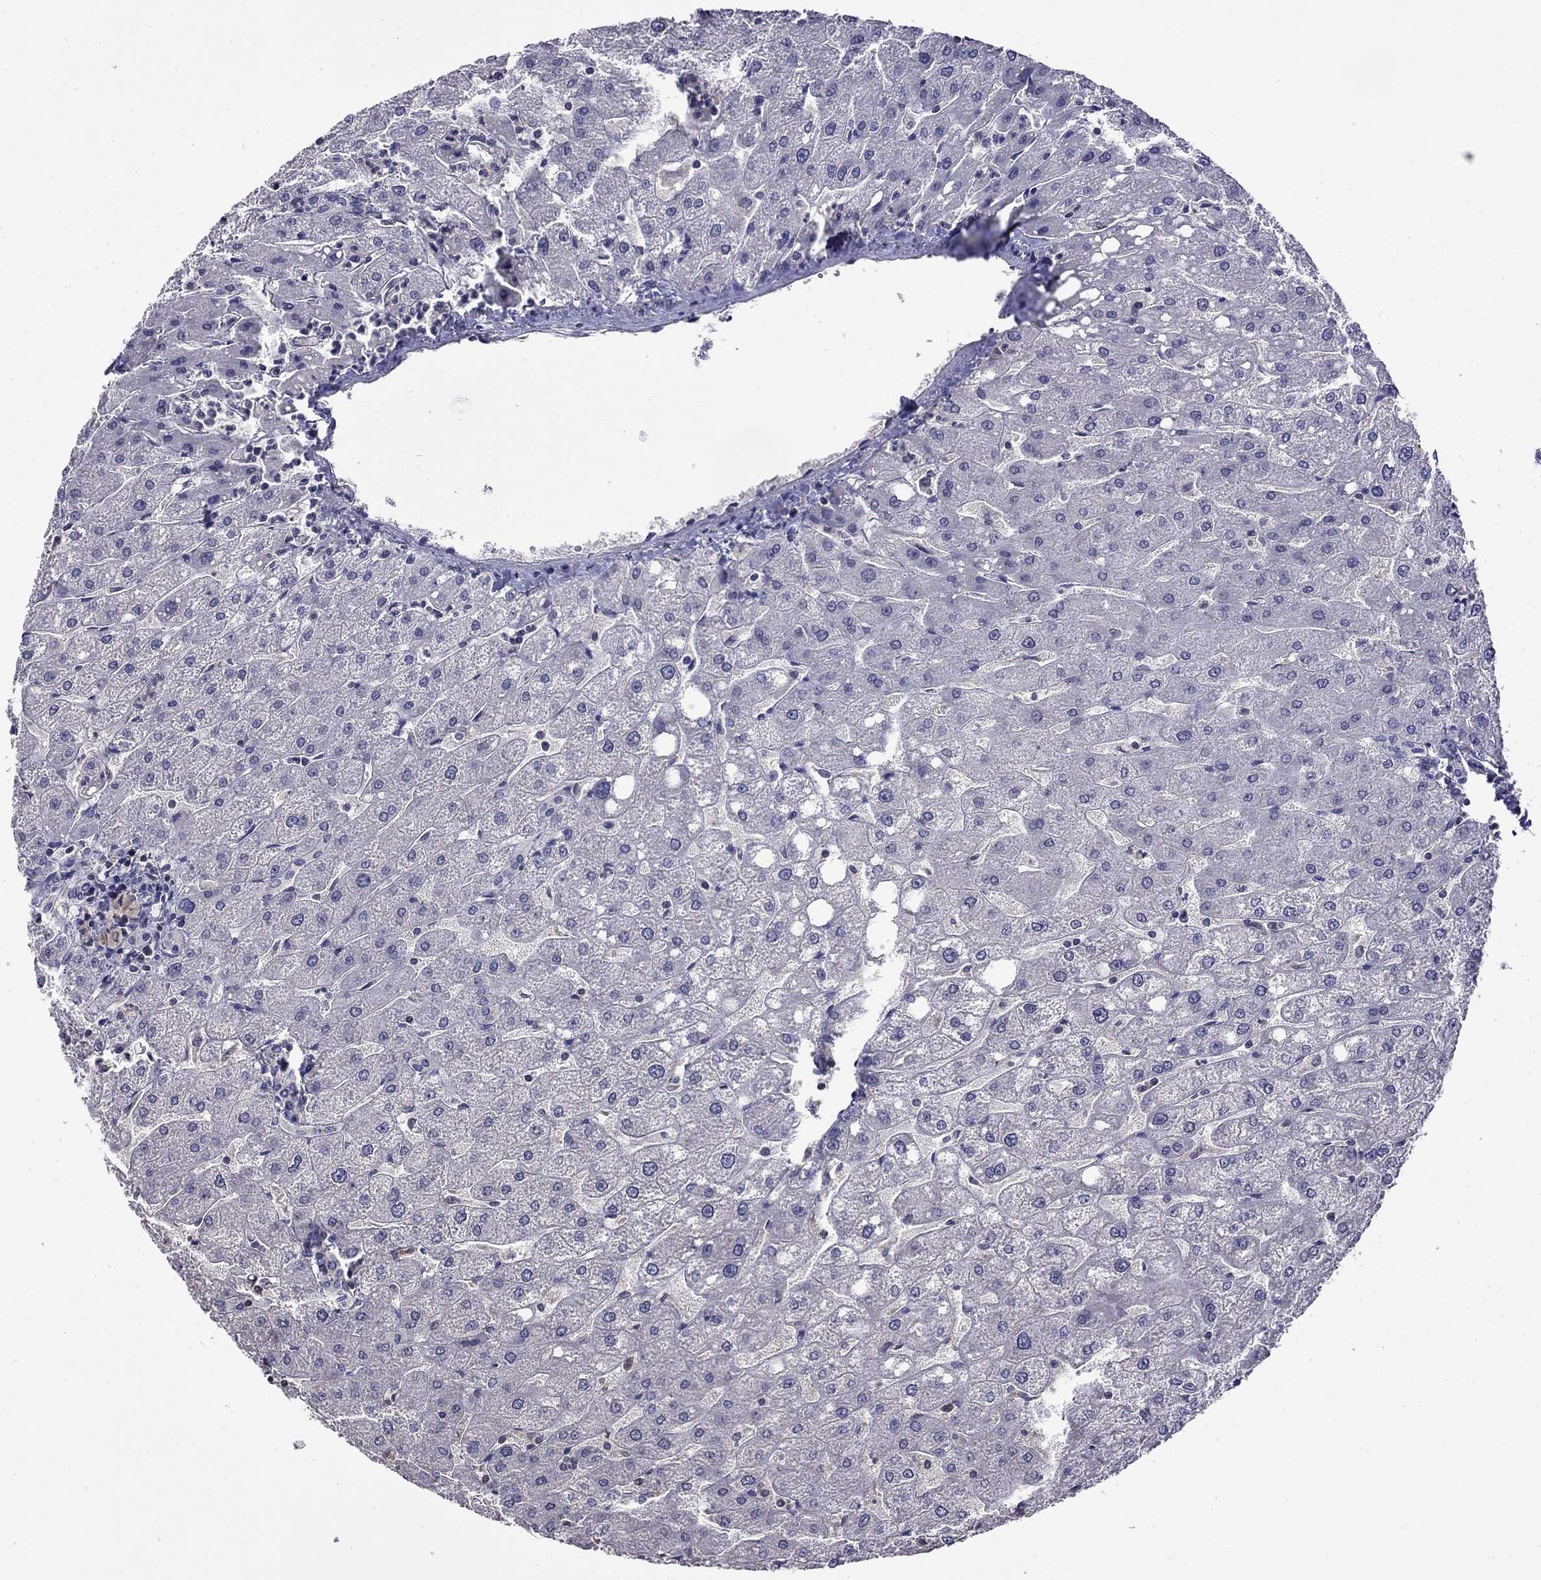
{"staining": {"intensity": "negative", "quantity": "none", "location": "none"}, "tissue": "liver", "cell_type": "Cholangiocytes", "image_type": "normal", "snomed": [{"axis": "morphology", "description": "Normal tissue, NOS"}, {"axis": "topography", "description": "Liver"}], "caption": "A high-resolution photomicrograph shows IHC staining of normal liver, which demonstrates no significant positivity in cholangiocytes.", "gene": "GUCA1B", "patient": {"sex": "male", "age": 67}}